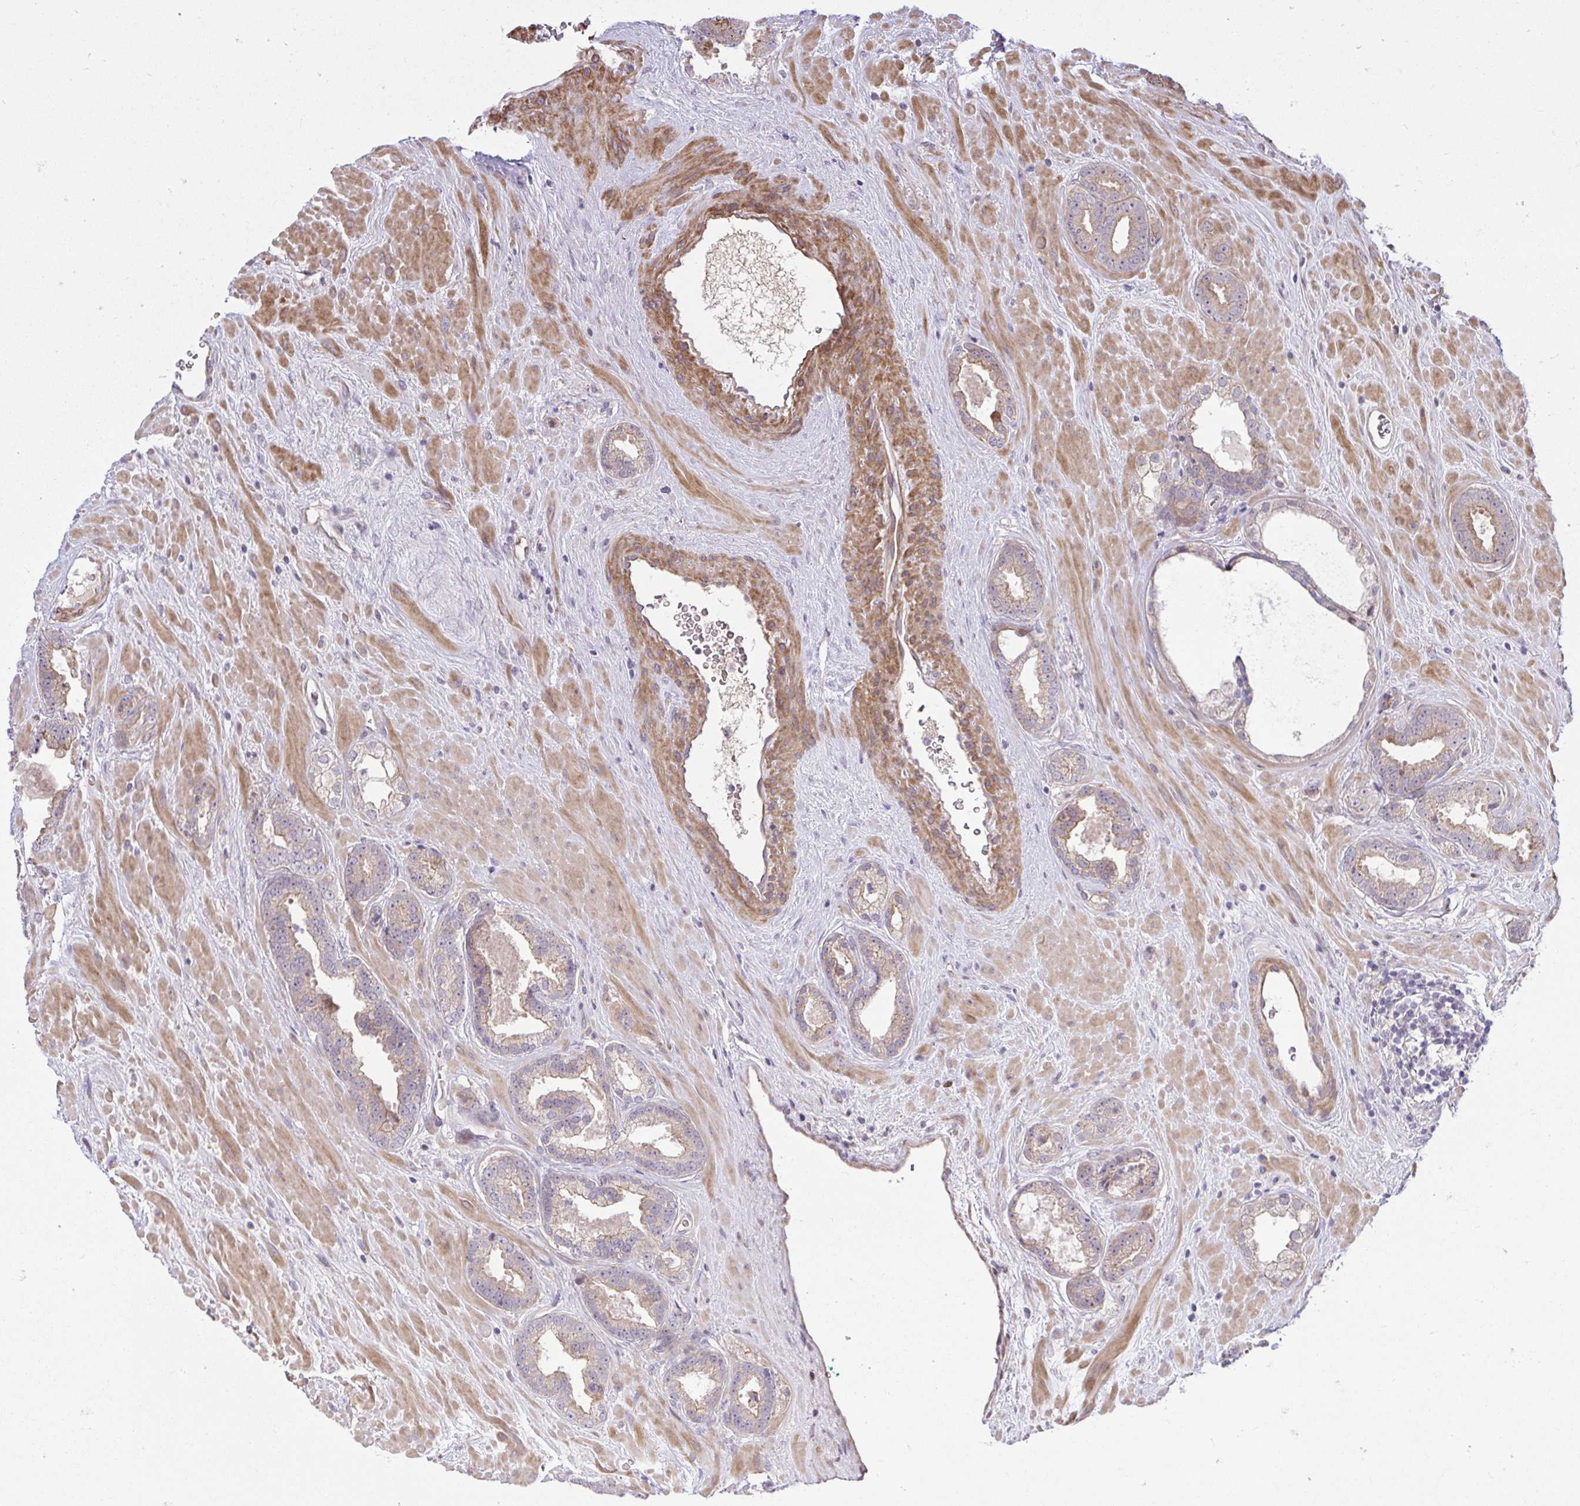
{"staining": {"intensity": "weak", "quantity": "25%-75%", "location": "cytoplasmic/membranous"}, "tissue": "prostate cancer", "cell_type": "Tumor cells", "image_type": "cancer", "snomed": [{"axis": "morphology", "description": "Adenocarcinoma, Low grade"}, {"axis": "topography", "description": "Prostate"}], "caption": "Immunohistochemical staining of adenocarcinoma (low-grade) (prostate) demonstrates low levels of weak cytoplasmic/membranous protein expression in approximately 25%-75% of tumor cells. (DAB = brown stain, brightfield microscopy at high magnification).", "gene": "ZSCAN9", "patient": {"sex": "male", "age": 62}}